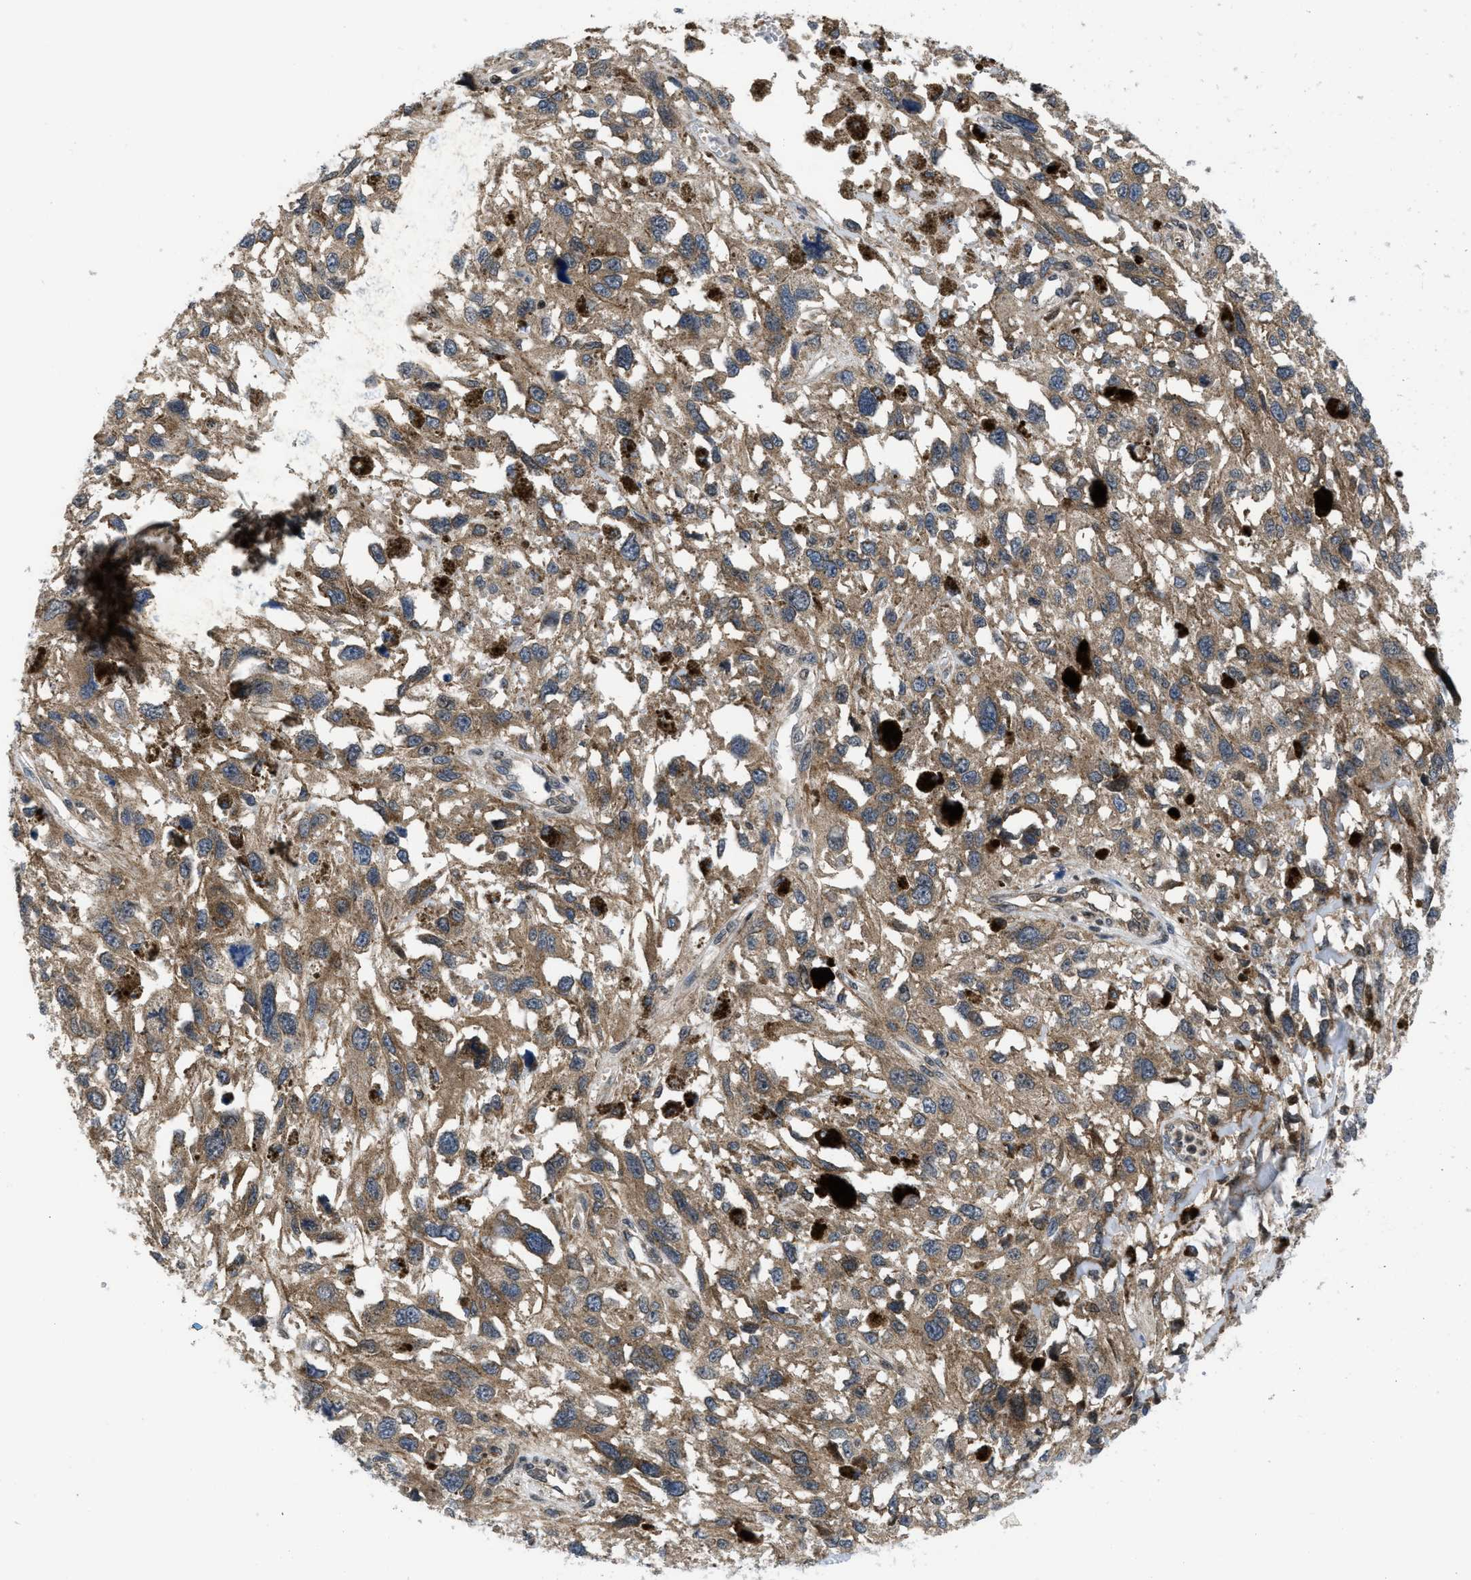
{"staining": {"intensity": "moderate", "quantity": ">75%", "location": "cytoplasmic/membranous"}, "tissue": "melanoma", "cell_type": "Tumor cells", "image_type": "cancer", "snomed": [{"axis": "morphology", "description": "Malignant melanoma, Metastatic site"}, {"axis": "topography", "description": "Lymph node"}], "caption": "Moderate cytoplasmic/membranous positivity is identified in approximately >75% of tumor cells in melanoma.", "gene": "PPP2CB", "patient": {"sex": "male", "age": 59}}